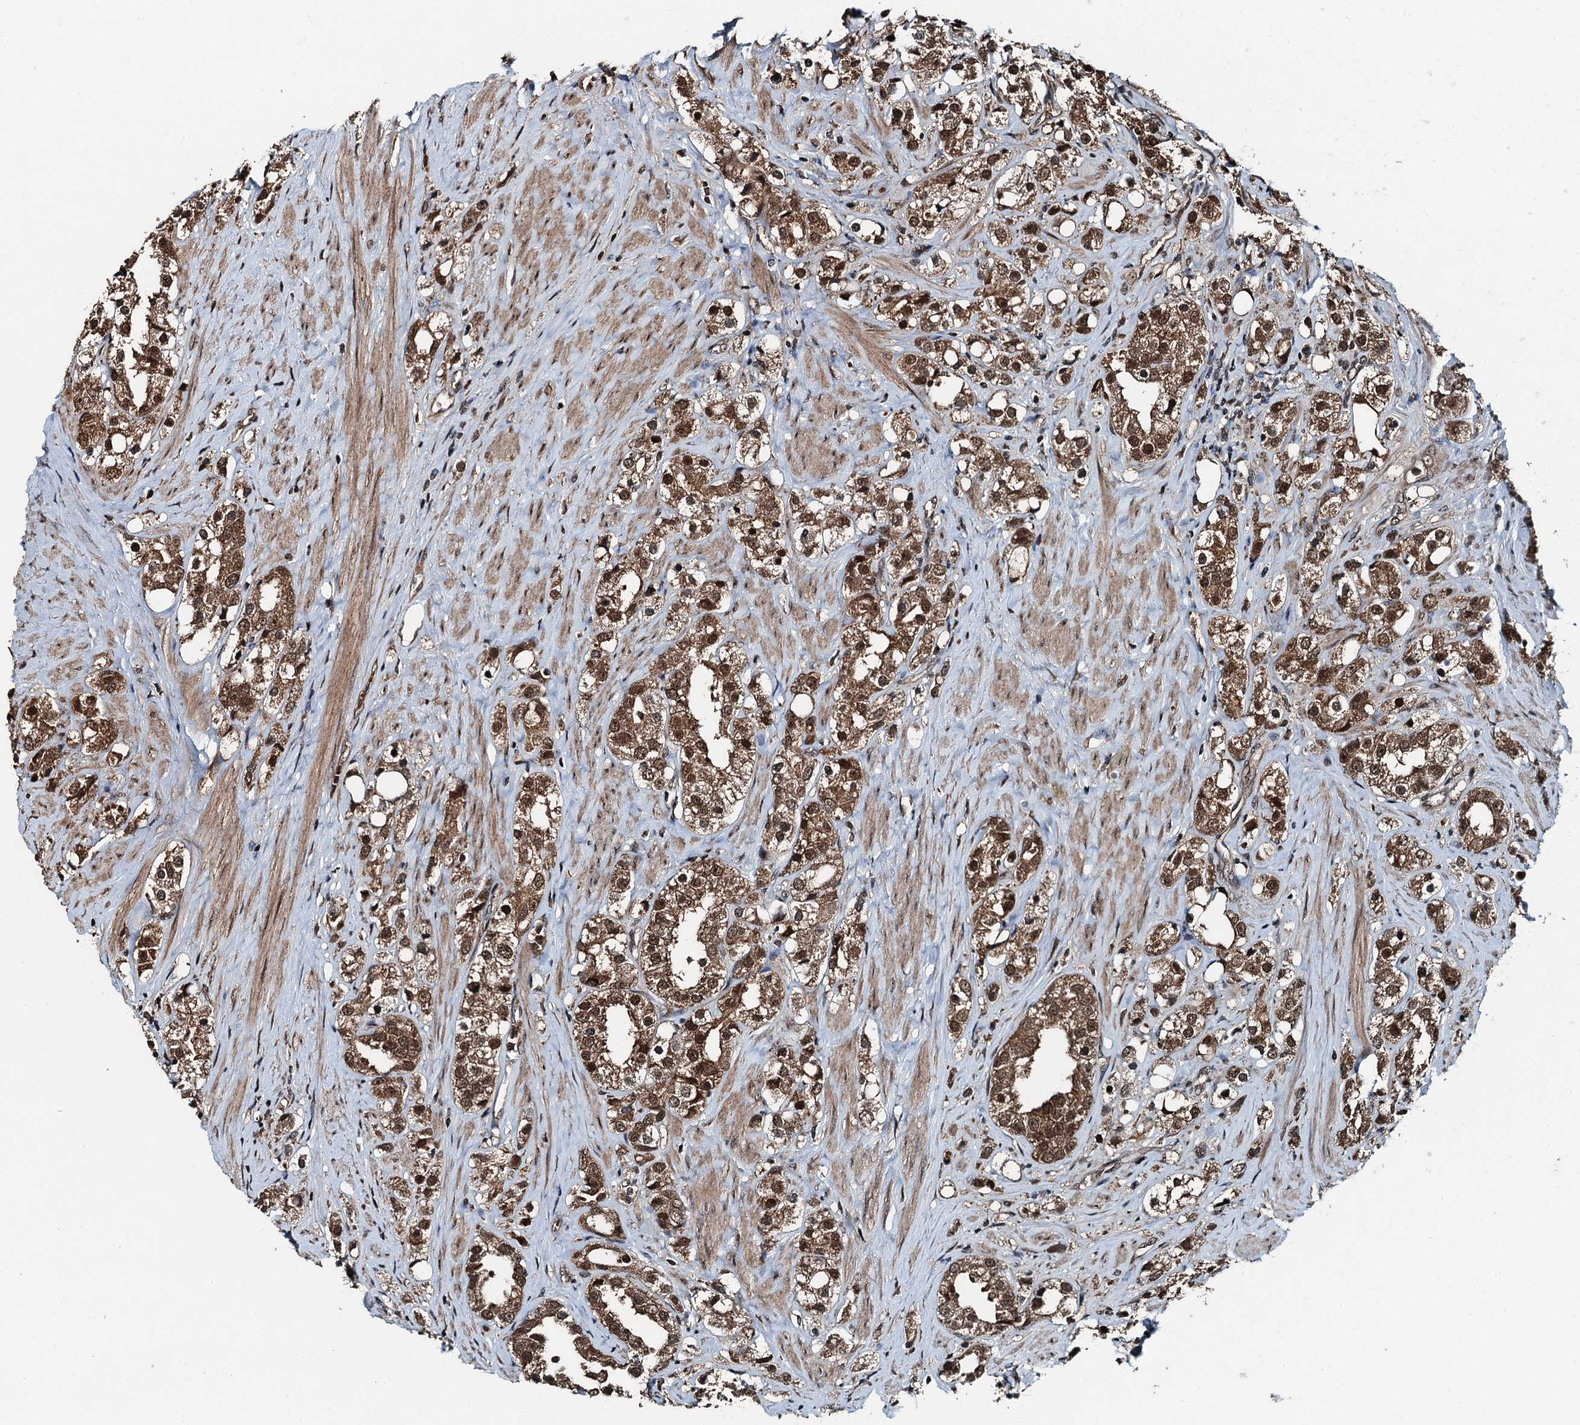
{"staining": {"intensity": "strong", "quantity": ">75%", "location": "cytoplasmic/membranous,nuclear"}, "tissue": "prostate cancer", "cell_type": "Tumor cells", "image_type": "cancer", "snomed": [{"axis": "morphology", "description": "Adenocarcinoma, NOS"}, {"axis": "topography", "description": "Prostate"}], "caption": "Brown immunohistochemical staining in prostate adenocarcinoma shows strong cytoplasmic/membranous and nuclear positivity in approximately >75% of tumor cells.", "gene": "UBXN6", "patient": {"sex": "male", "age": 79}}